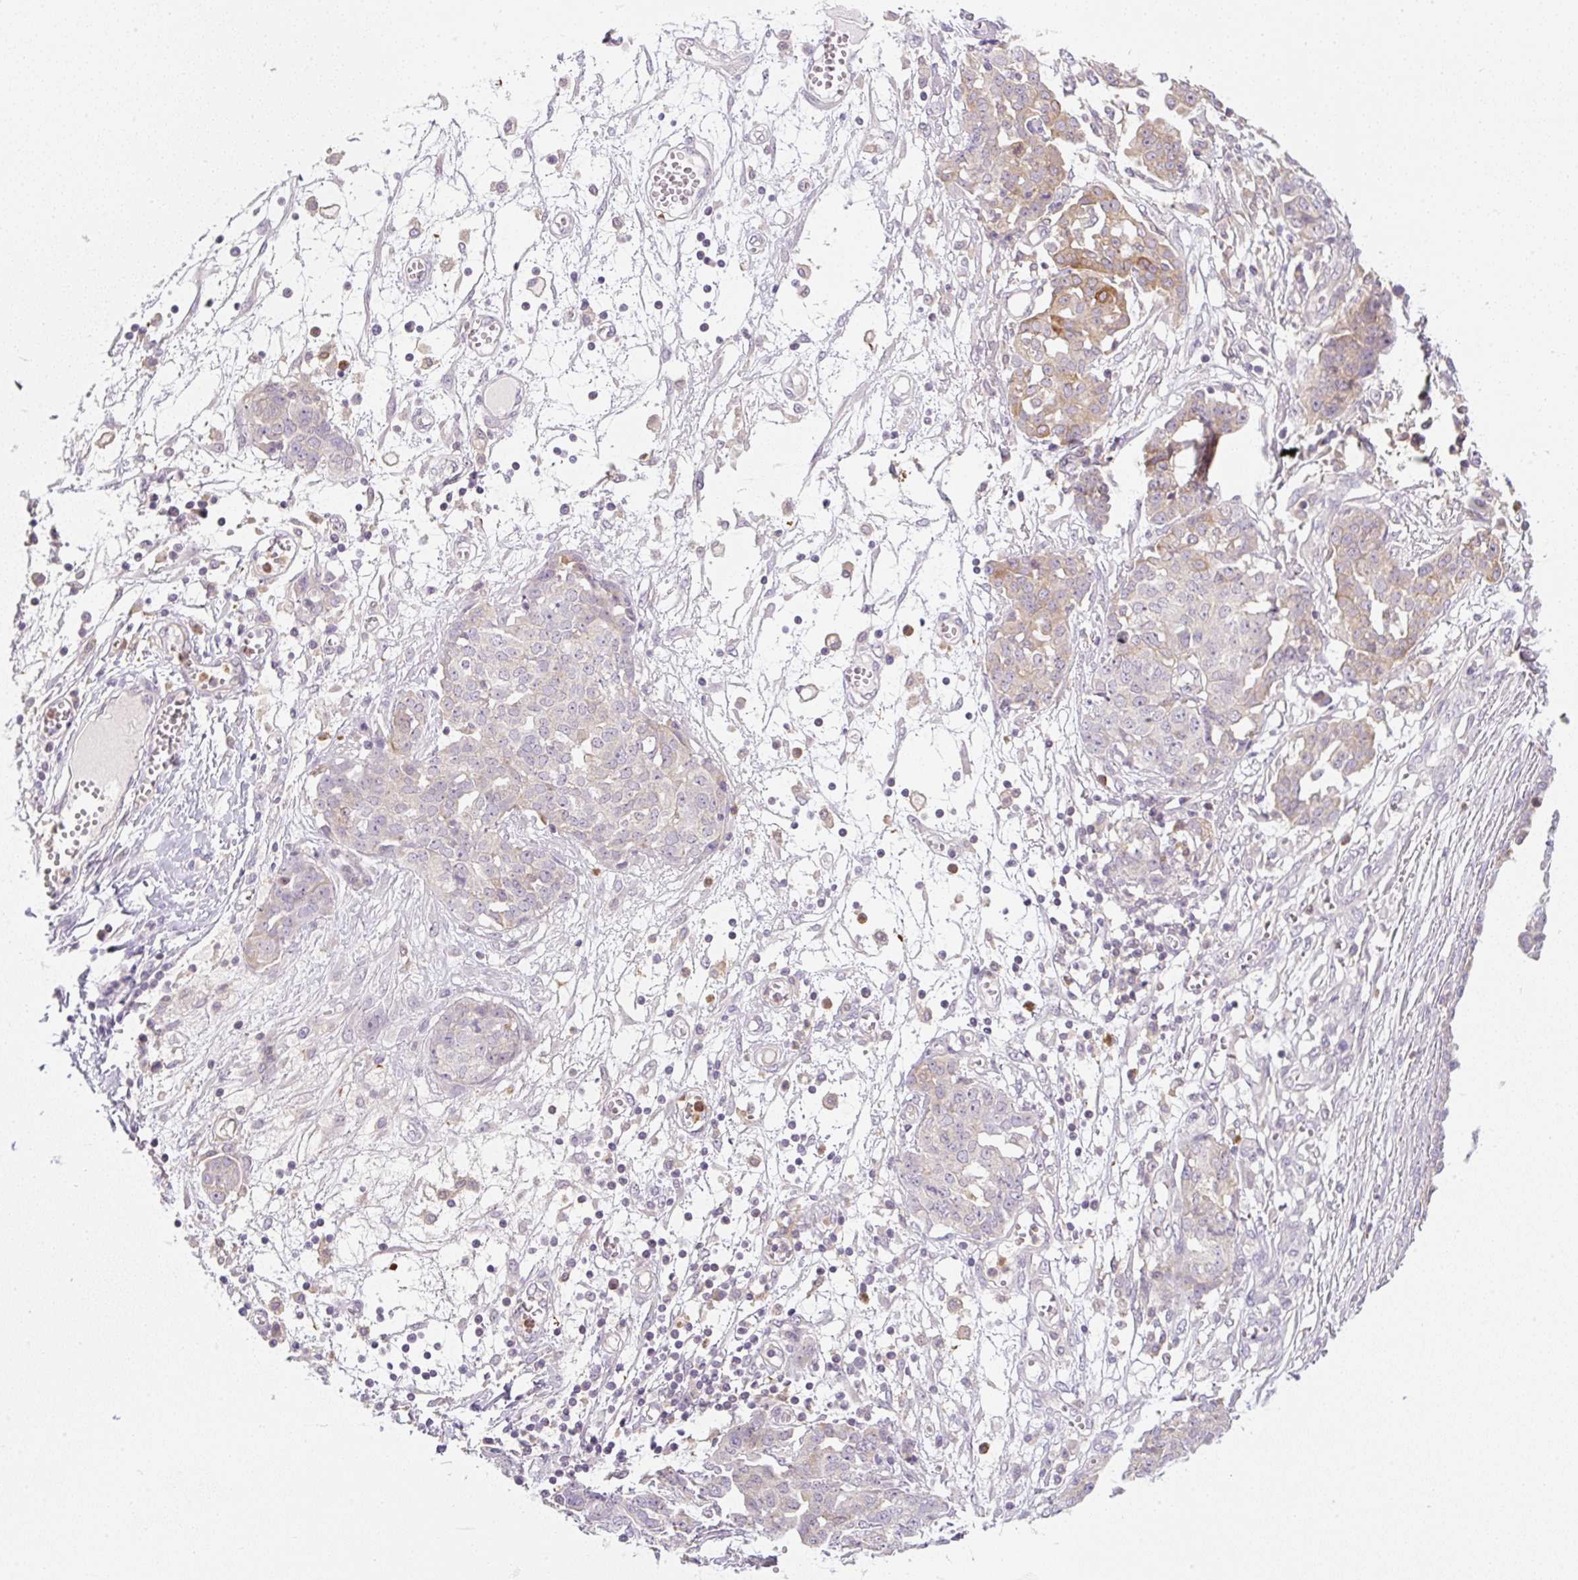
{"staining": {"intensity": "weak", "quantity": "<25%", "location": "cytoplasmic/membranous"}, "tissue": "ovarian cancer", "cell_type": "Tumor cells", "image_type": "cancer", "snomed": [{"axis": "morphology", "description": "Cystadenocarcinoma, serous, NOS"}, {"axis": "topography", "description": "Soft tissue"}, {"axis": "topography", "description": "Ovary"}], "caption": "IHC of human ovarian serous cystadenocarcinoma demonstrates no staining in tumor cells.", "gene": "OMA1", "patient": {"sex": "female", "age": 57}}